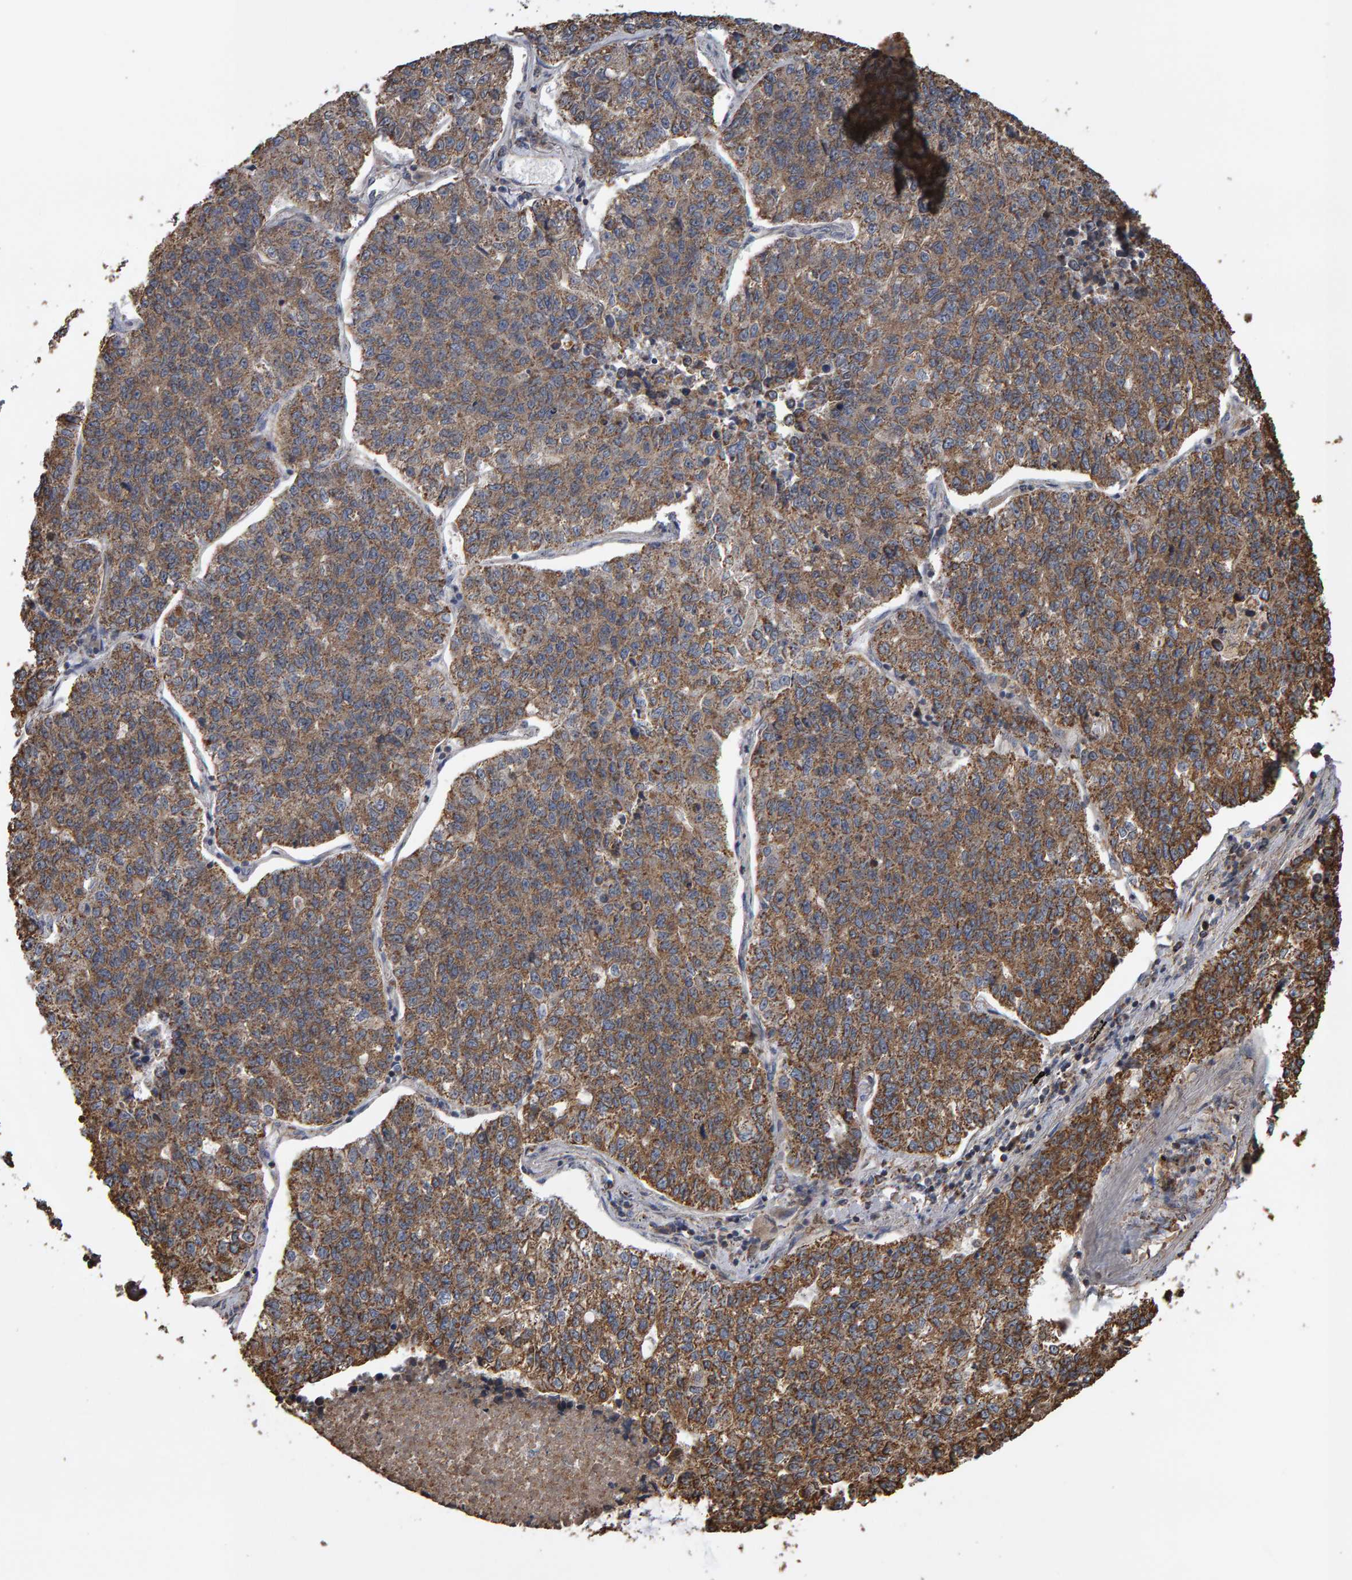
{"staining": {"intensity": "moderate", "quantity": ">75%", "location": "cytoplasmic/membranous"}, "tissue": "lung cancer", "cell_type": "Tumor cells", "image_type": "cancer", "snomed": [{"axis": "morphology", "description": "Adenocarcinoma, NOS"}, {"axis": "topography", "description": "Lung"}], "caption": "Tumor cells display moderate cytoplasmic/membranous staining in about >75% of cells in lung cancer.", "gene": "TOM1L1", "patient": {"sex": "male", "age": 49}}